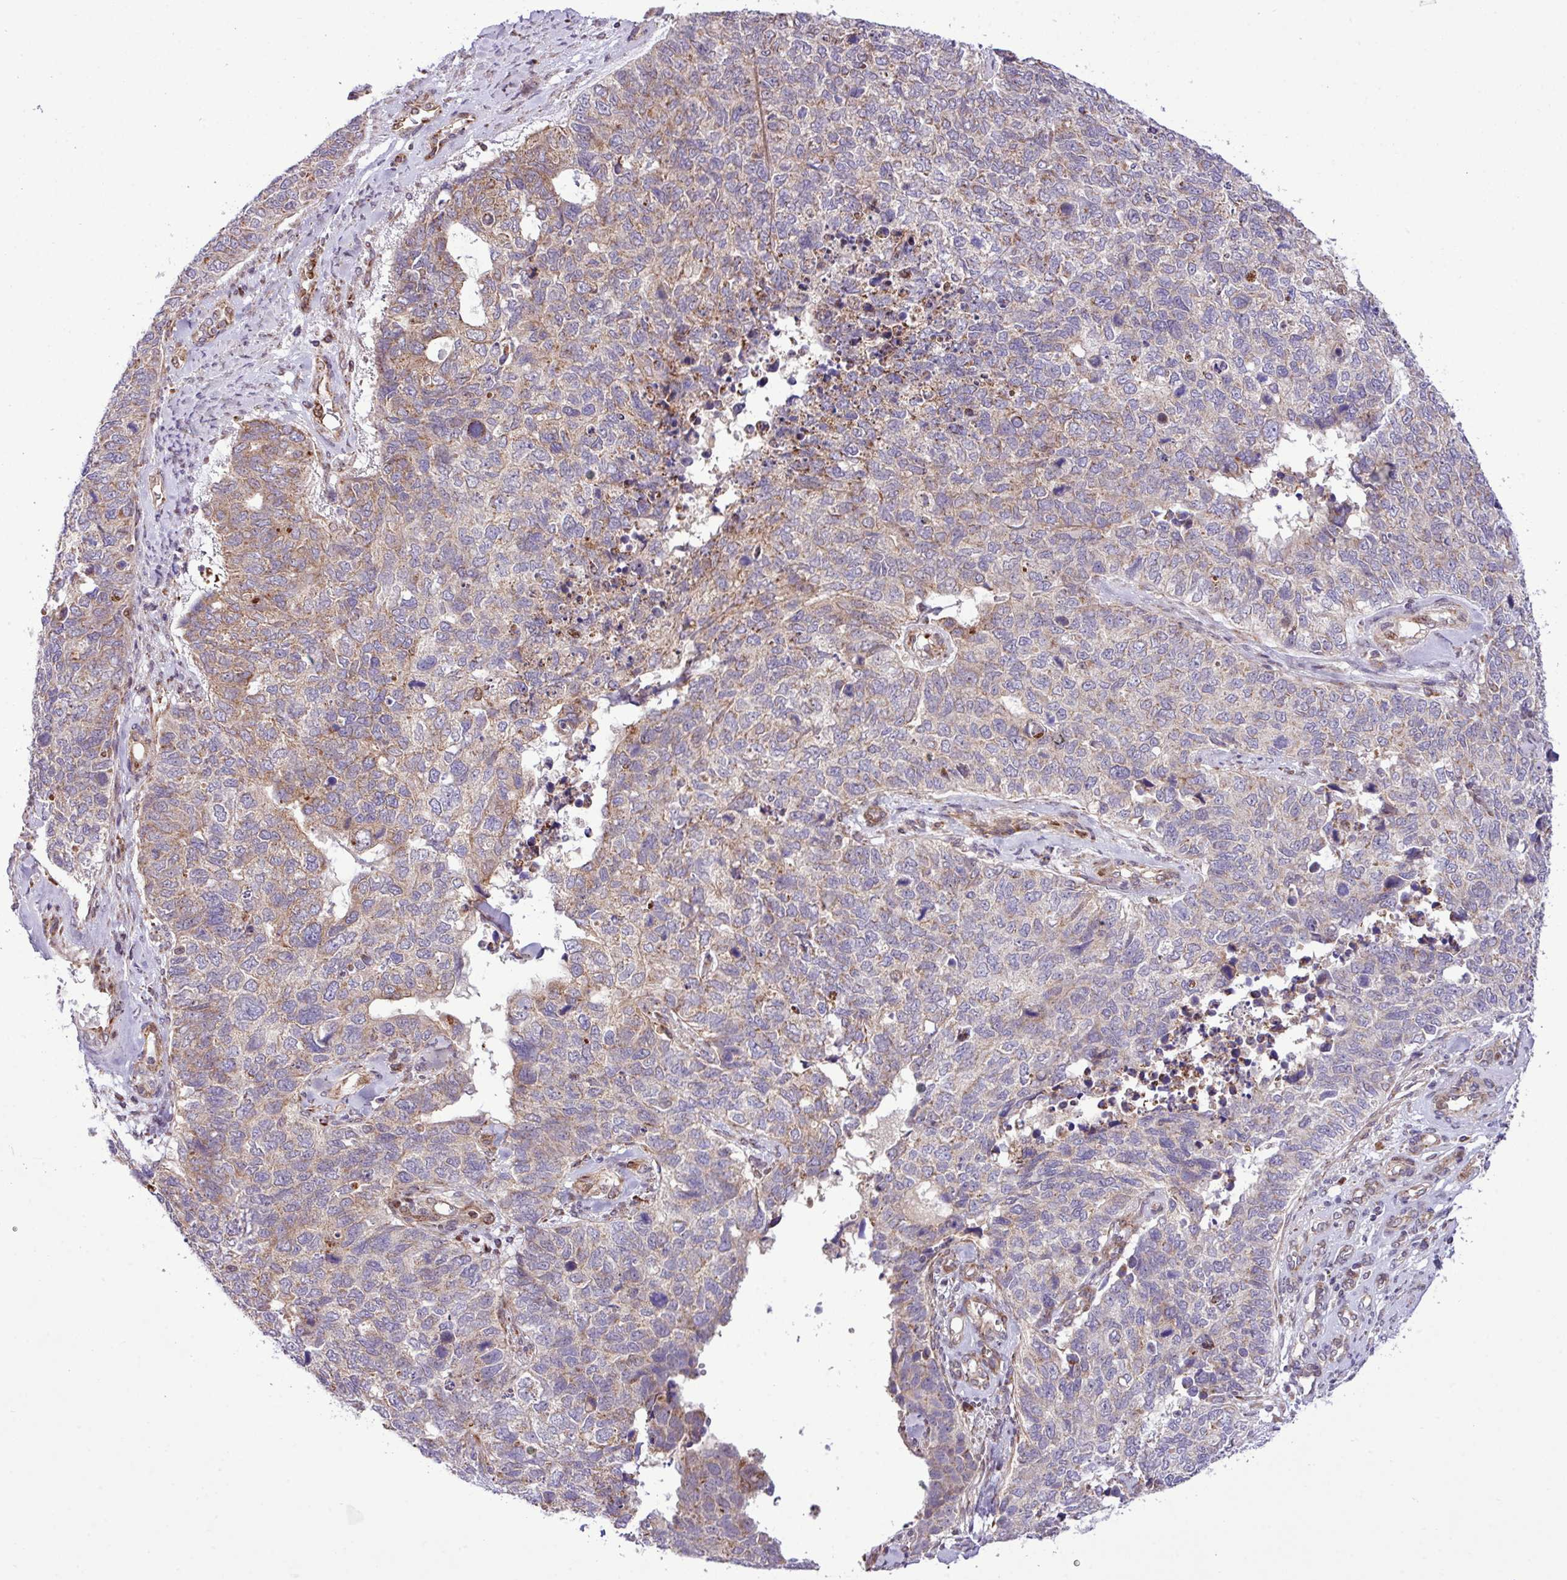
{"staining": {"intensity": "moderate", "quantity": "<25%", "location": "cytoplasmic/membranous"}, "tissue": "cervical cancer", "cell_type": "Tumor cells", "image_type": "cancer", "snomed": [{"axis": "morphology", "description": "Squamous cell carcinoma, NOS"}, {"axis": "topography", "description": "Cervix"}], "caption": "Immunohistochemistry histopathology image of human squamous cell carcinoma (cervical) stained for a protein (brown), which reveals low levels of moderate cytoplasmic/membranous expression in approximately <25% of tumor cells.", "gene": "B3GNT9", "patient": {"sex": "female", "age": 63}}